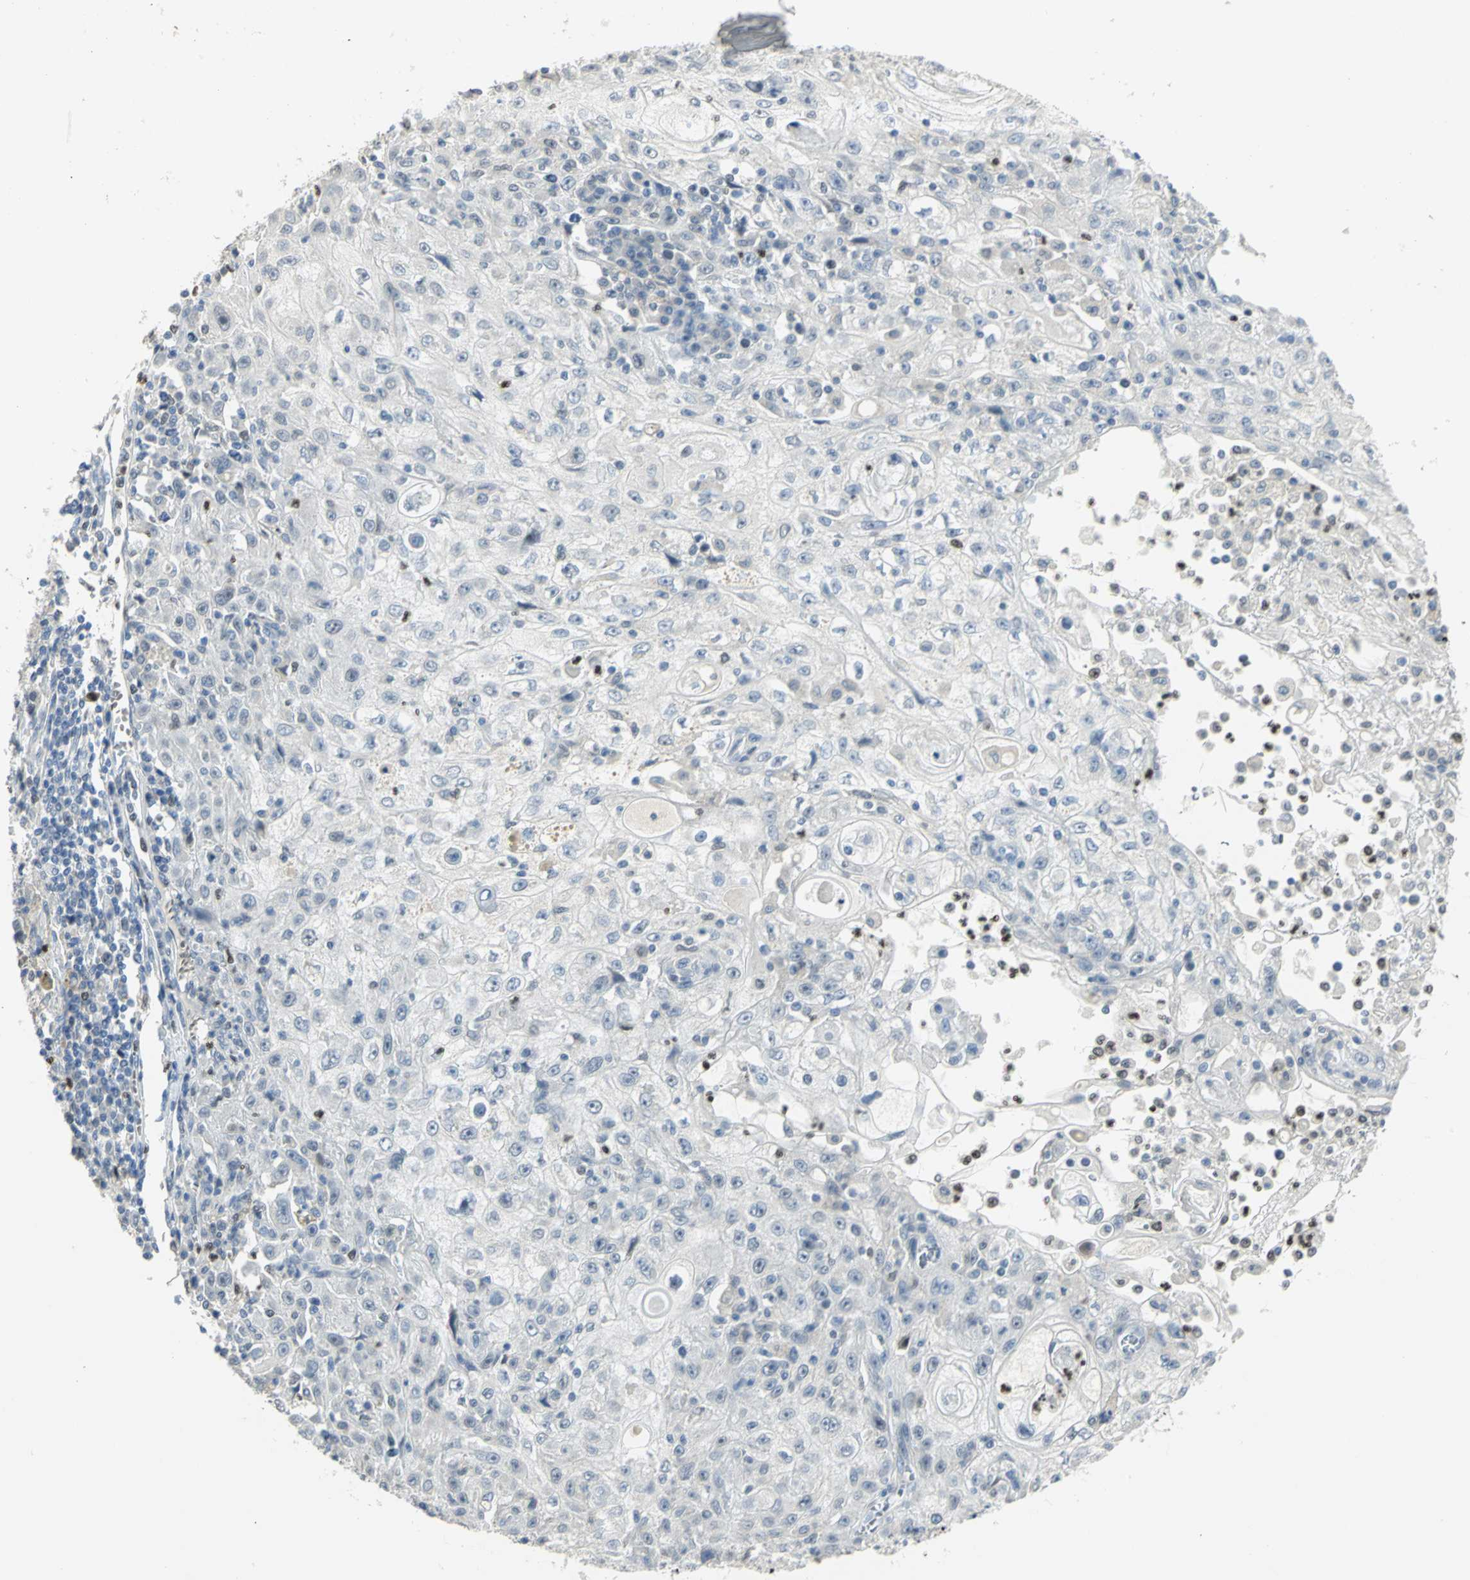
{"staining": {"intensity": "negative", "quantity": "none", "location": "none"}, "tissue": "skin cancer", "cell_type": "Tumor cells", "image_type": "cancer", "snomed": [{"axis": "morphology", "description": "Squamous cell carcinoma, NOS"}, {"axis": "topography", "description": "Skin"}], "caption": "DAB (3,3'-diaminobenzidine) immunohistochemical staining of human squamous cell carcinoma (skin) reveals no significant expression in tumor cells. (DAB (3,3'-diaminobenzidine) immunohistochemistry (IHC) visualized using brightfield microscopy, high magnification).", "gene": "BCL6", "patient": {"sex": "male", "age": 75}}